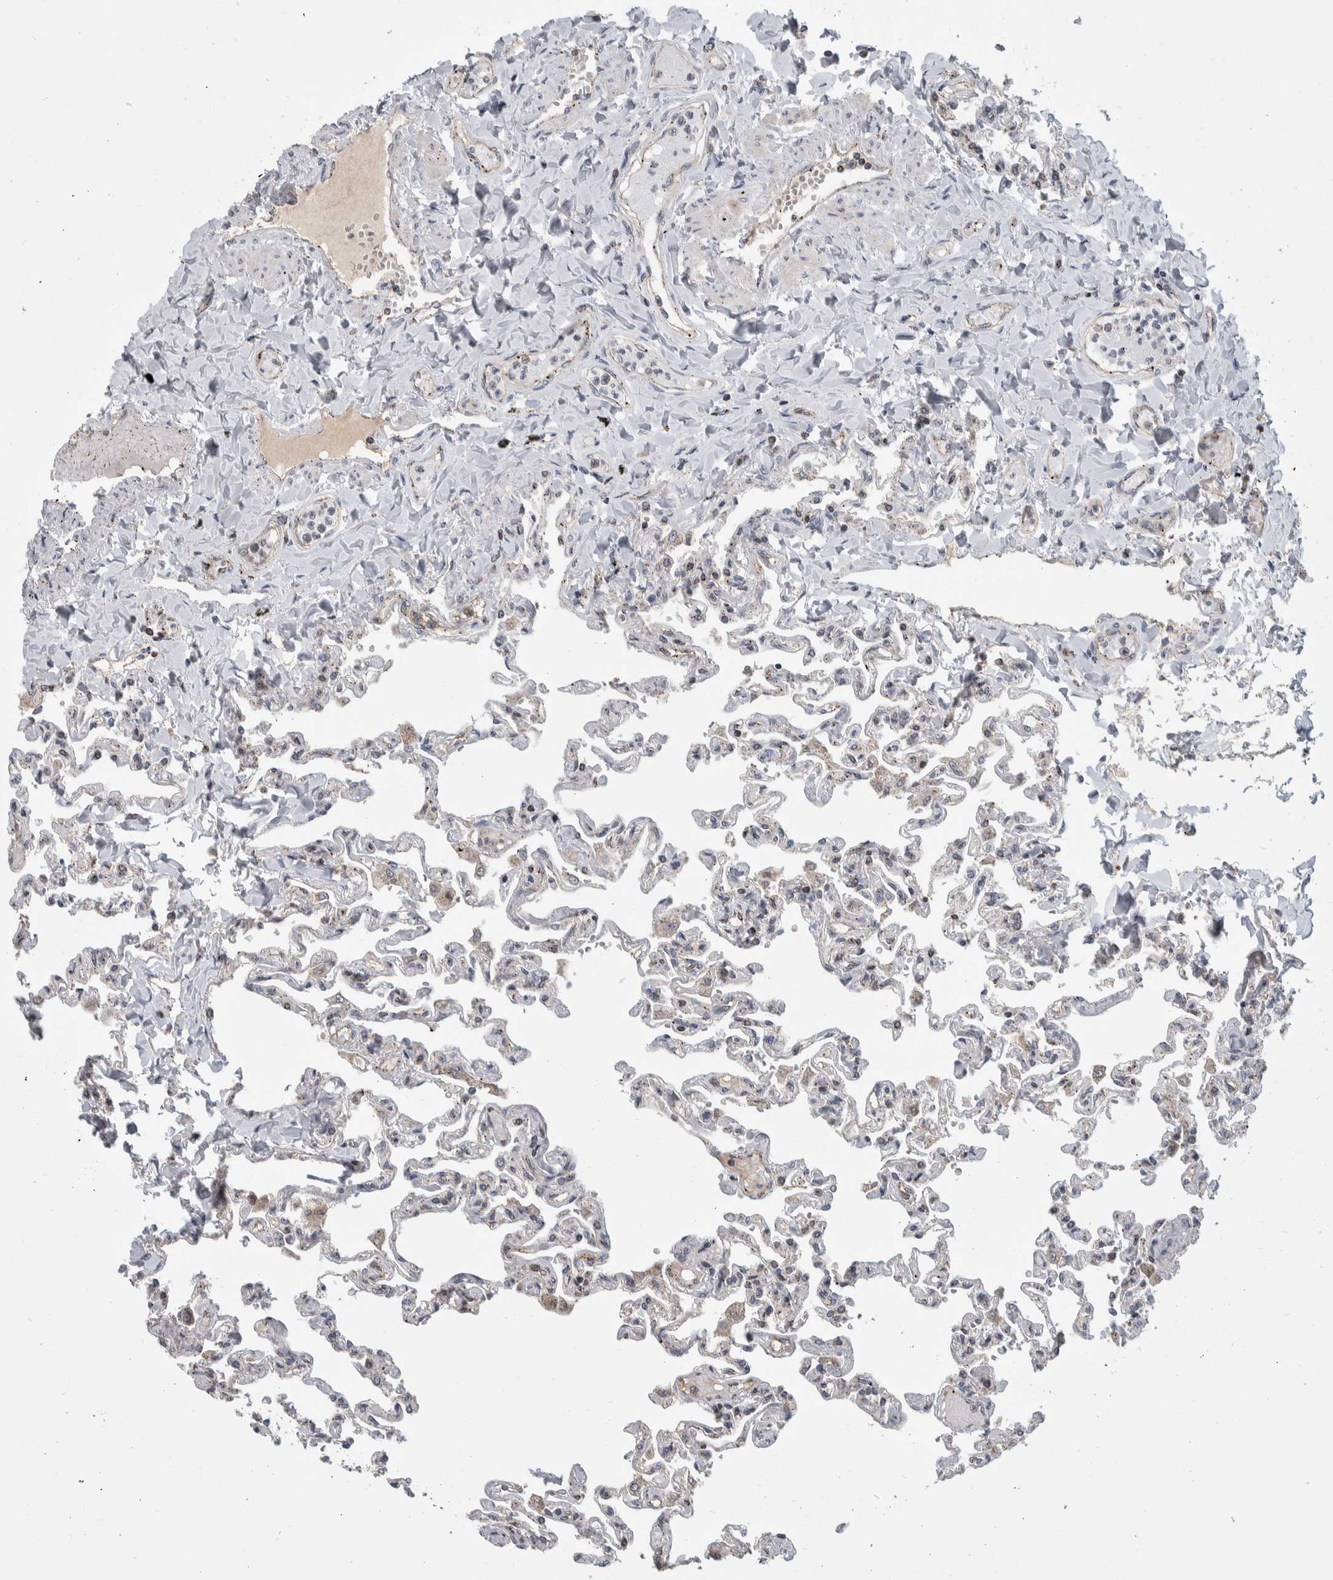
{"staining": {"intensity": "weak", "quantity": "<25%", "location": "cytoplasmic/membranous"}, "tissue": "lung", "cell_type": "Alveolar cells", "image_type": "normal", "snomed": [{"axis": "morphology", "description": "Normal tissue, NOS"}, {"axis": "topography", "description": "Lung"}], "caption": "IHC of benign lung demonstrates no expression in alveolar cells.", "gene": "MSL1", "patient": {"sex": "male", "age": 21}}